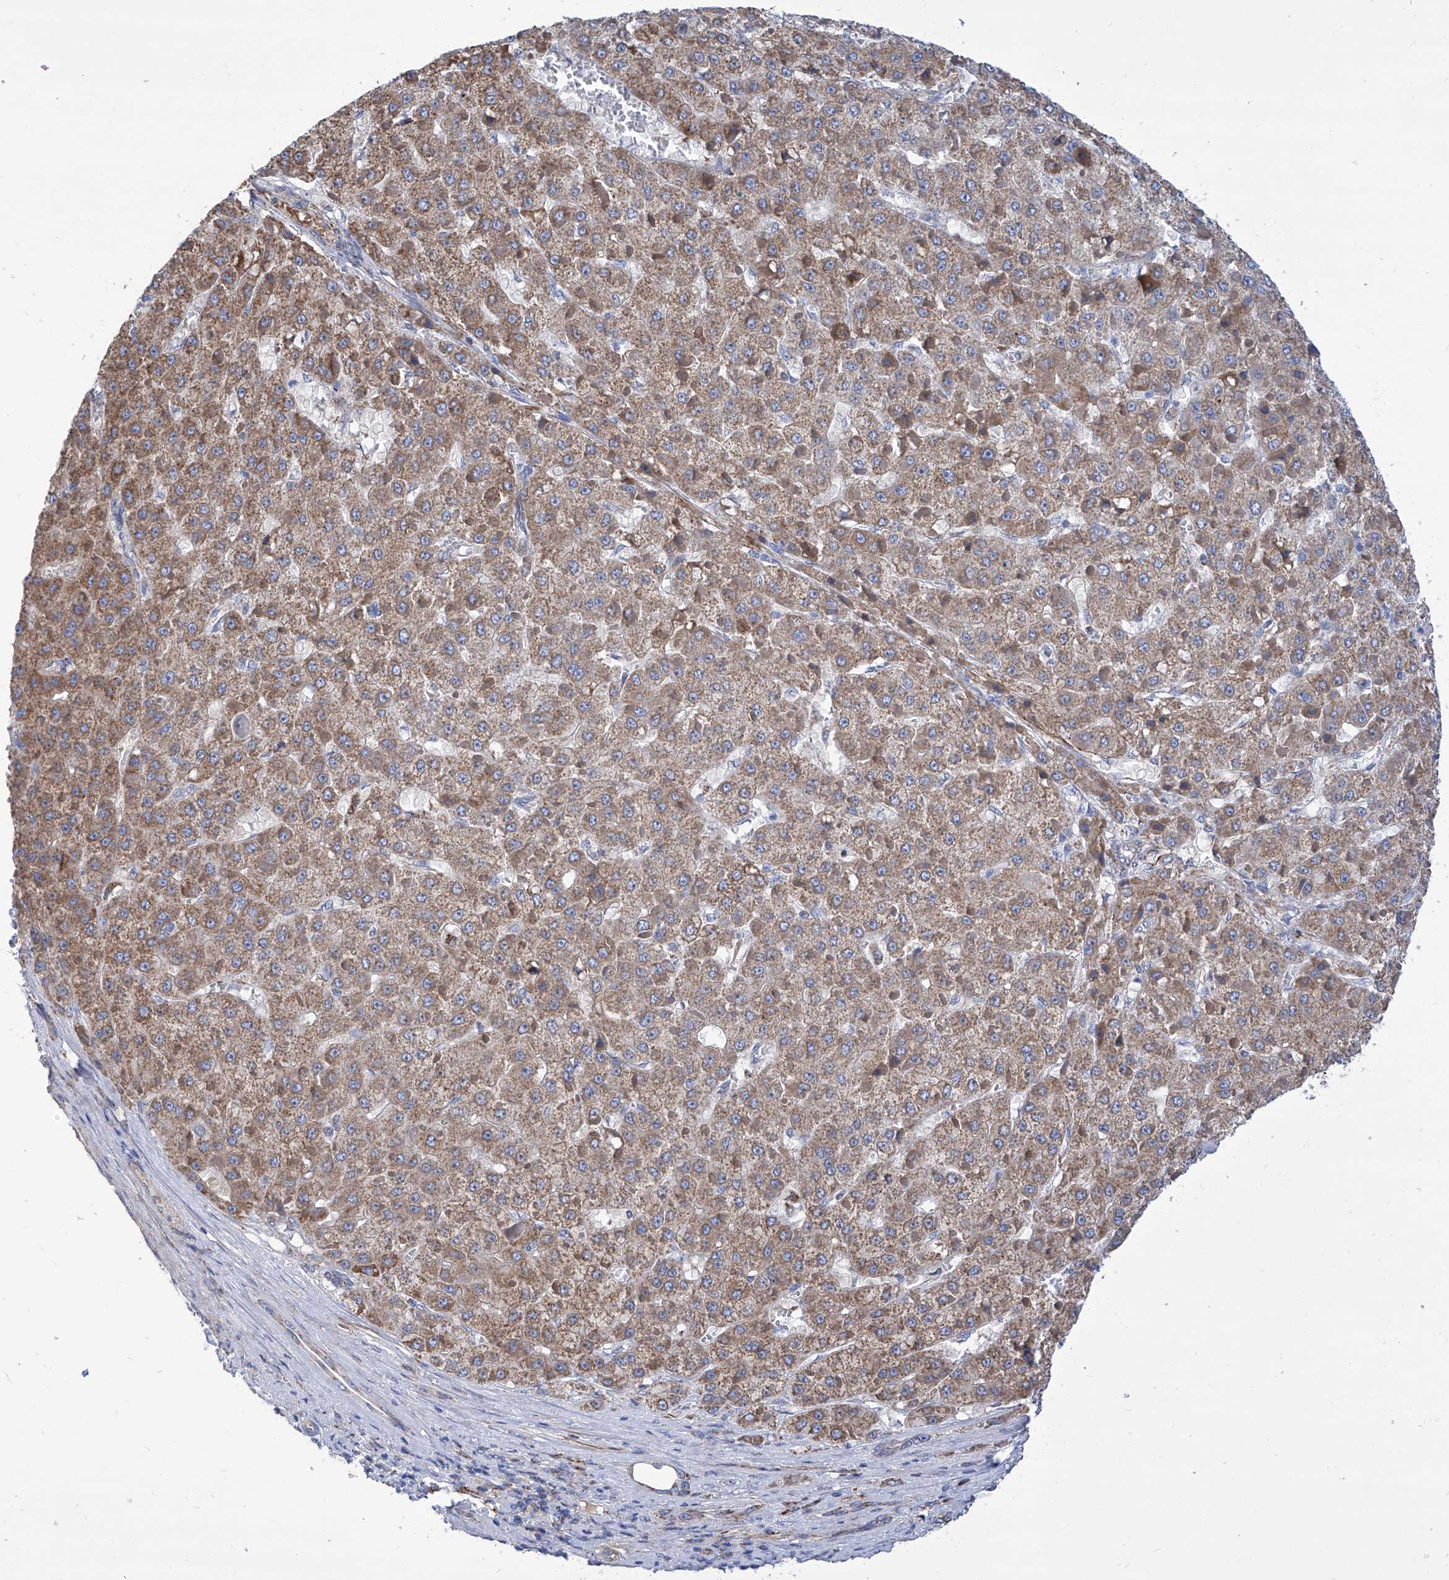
{"staining": {"intensity": "moderate", "quantity": ">75%", "location": "cytoplasmic/membranous"}, "tissue": "liver cancer", "cell_type": "Tumor cells", "image_type": "cancer", "snomed": [{"axis": "morphology", "description": "Carcinoma, Hepatocellular, NOS"}, {"axis": "topography", "description": "Liver"}], "caption": "An immunohistochemistry (IHC) histopathology image of tumor tissue is shown. Protein staining in brown labels moderate cytoplasmic/membranous positivity in hepatocellular carcinoma (liver) within tumor cells.", "gene": "SRBD1", "patient": {"sex": "female", "age": 73}}